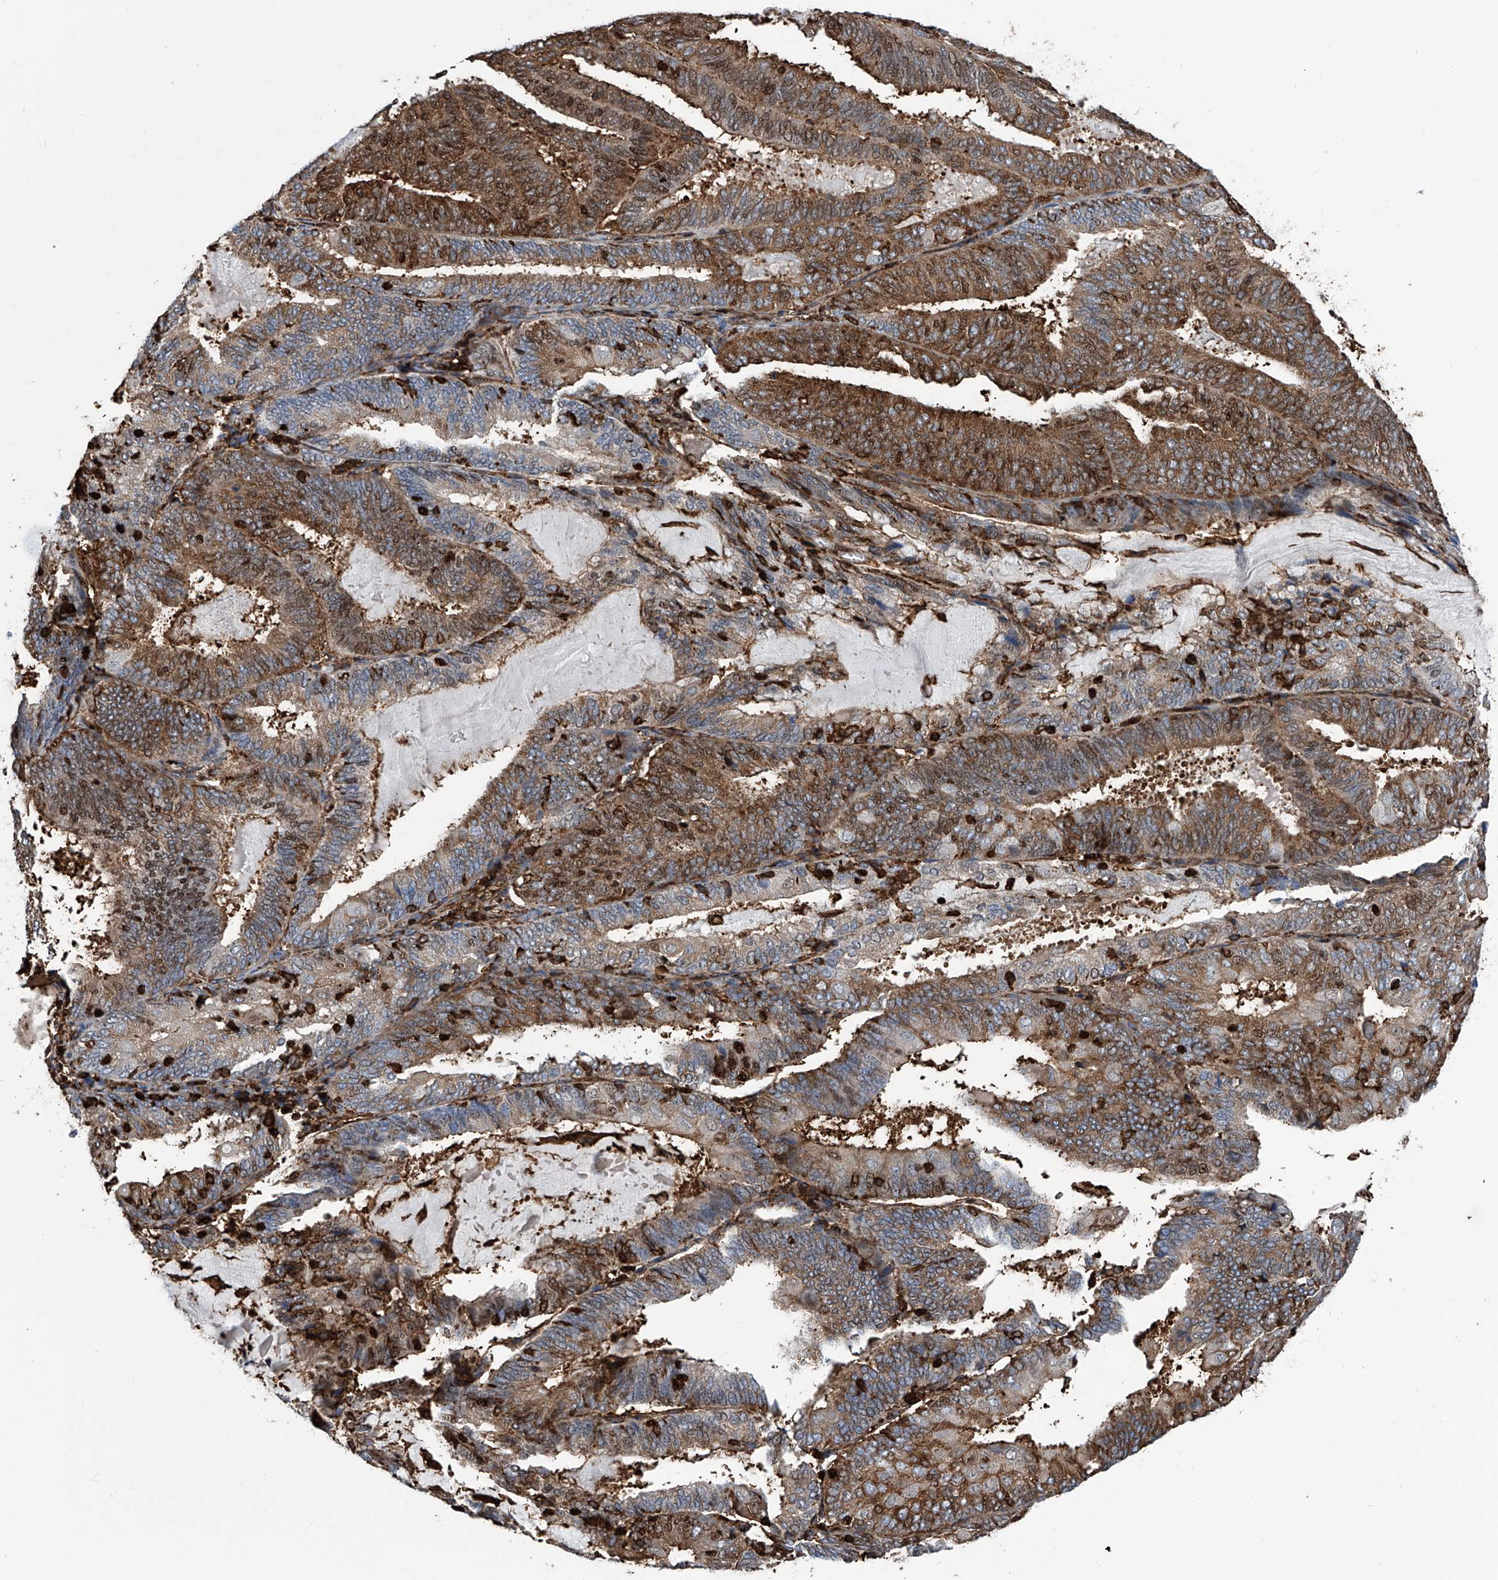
{"staining": {"intensity": "moderate", "quantity": ">75%", "location": "cytoplasmic/membranous"}, "tissue": "endometrial cancer", "cell_type": "Tumor cells", "image_type": "cancer", "snomed": [{"axis": "morphology", "description": "Adenocarcinoma, NOS"}, {"axis": "topography", "description": "Endometrium"}], "caption": "A micrograph of human endometrial adenocarcinoma stained for a protein demonstrates moderate cytoplasmic/membranous brown staining in tumor cells. The protein of interest is stained brown, and the nuclei are stained in blue (DAB (3,3'-diaminobenzidine) IHC with brightfield microscopy, high magnification).", "gene": "ZNF484", "patient": {"sex": "female", "age": 81}}